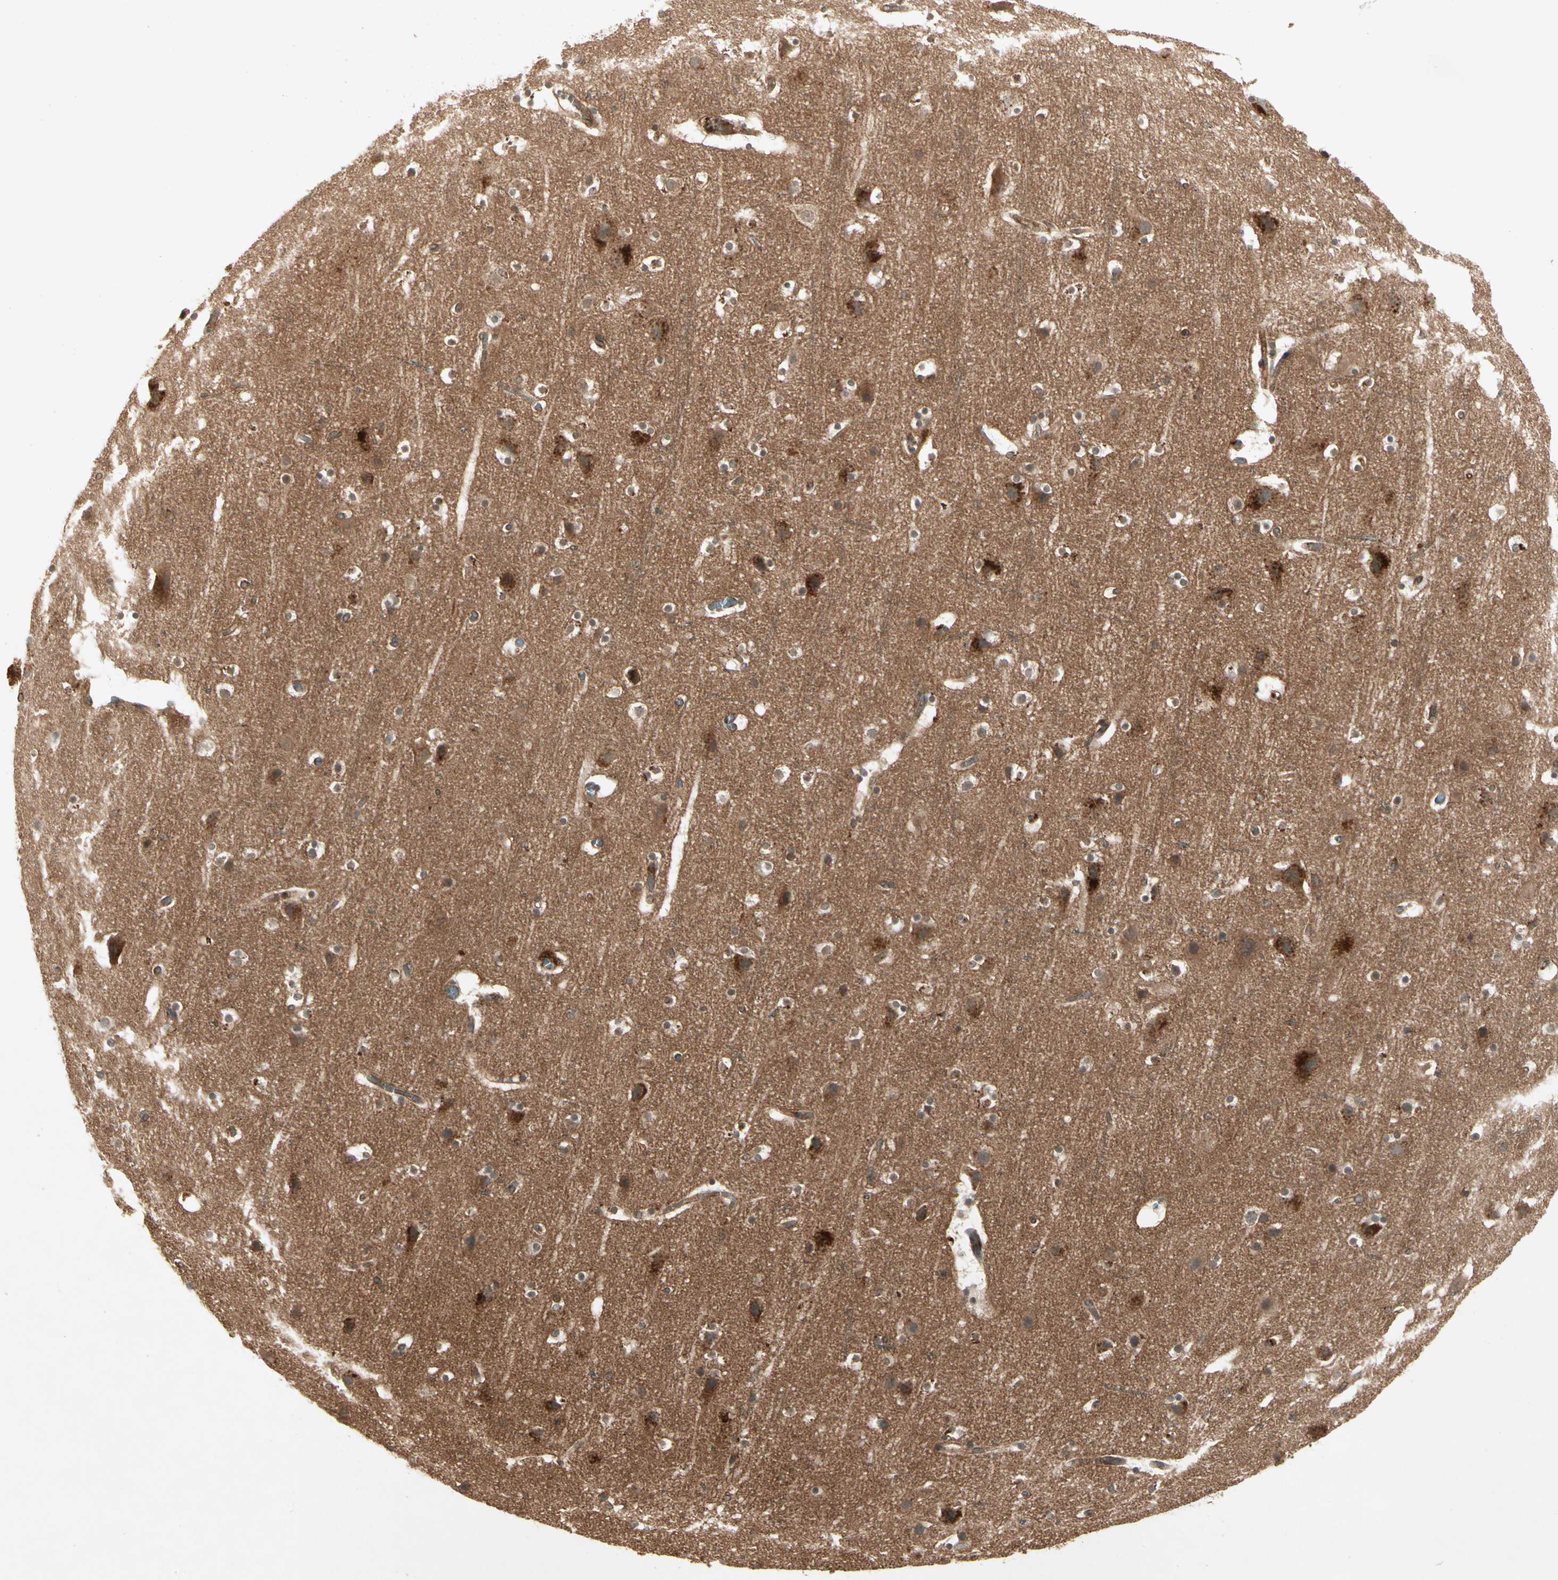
{"staining": {"intensity": "moderate", "quantity": "25%-75%", "location": "cytoplasmic/membranous"}, "tissue": "cerebral cortex", "cell_type": "Endothelial cells", "image_type": "normal", "snomed": [{"axis": "morphology", "description": "Normal tissue, NOS"}, {"axis": "topography", "description": "Cerebral cortex"}], "caption": "Endothelial cells demonstrate moderate cytoplasmic/membranous staining in approximately 25%-75% of cells in unremarkable cerebral cortex. The staining was performed using DAB, with brown indicating positive protein expression. Nuclei are stained blue with hematoxylin.", "gene": "FLOT1", "patient": {"sex": "male", "age": 45}}